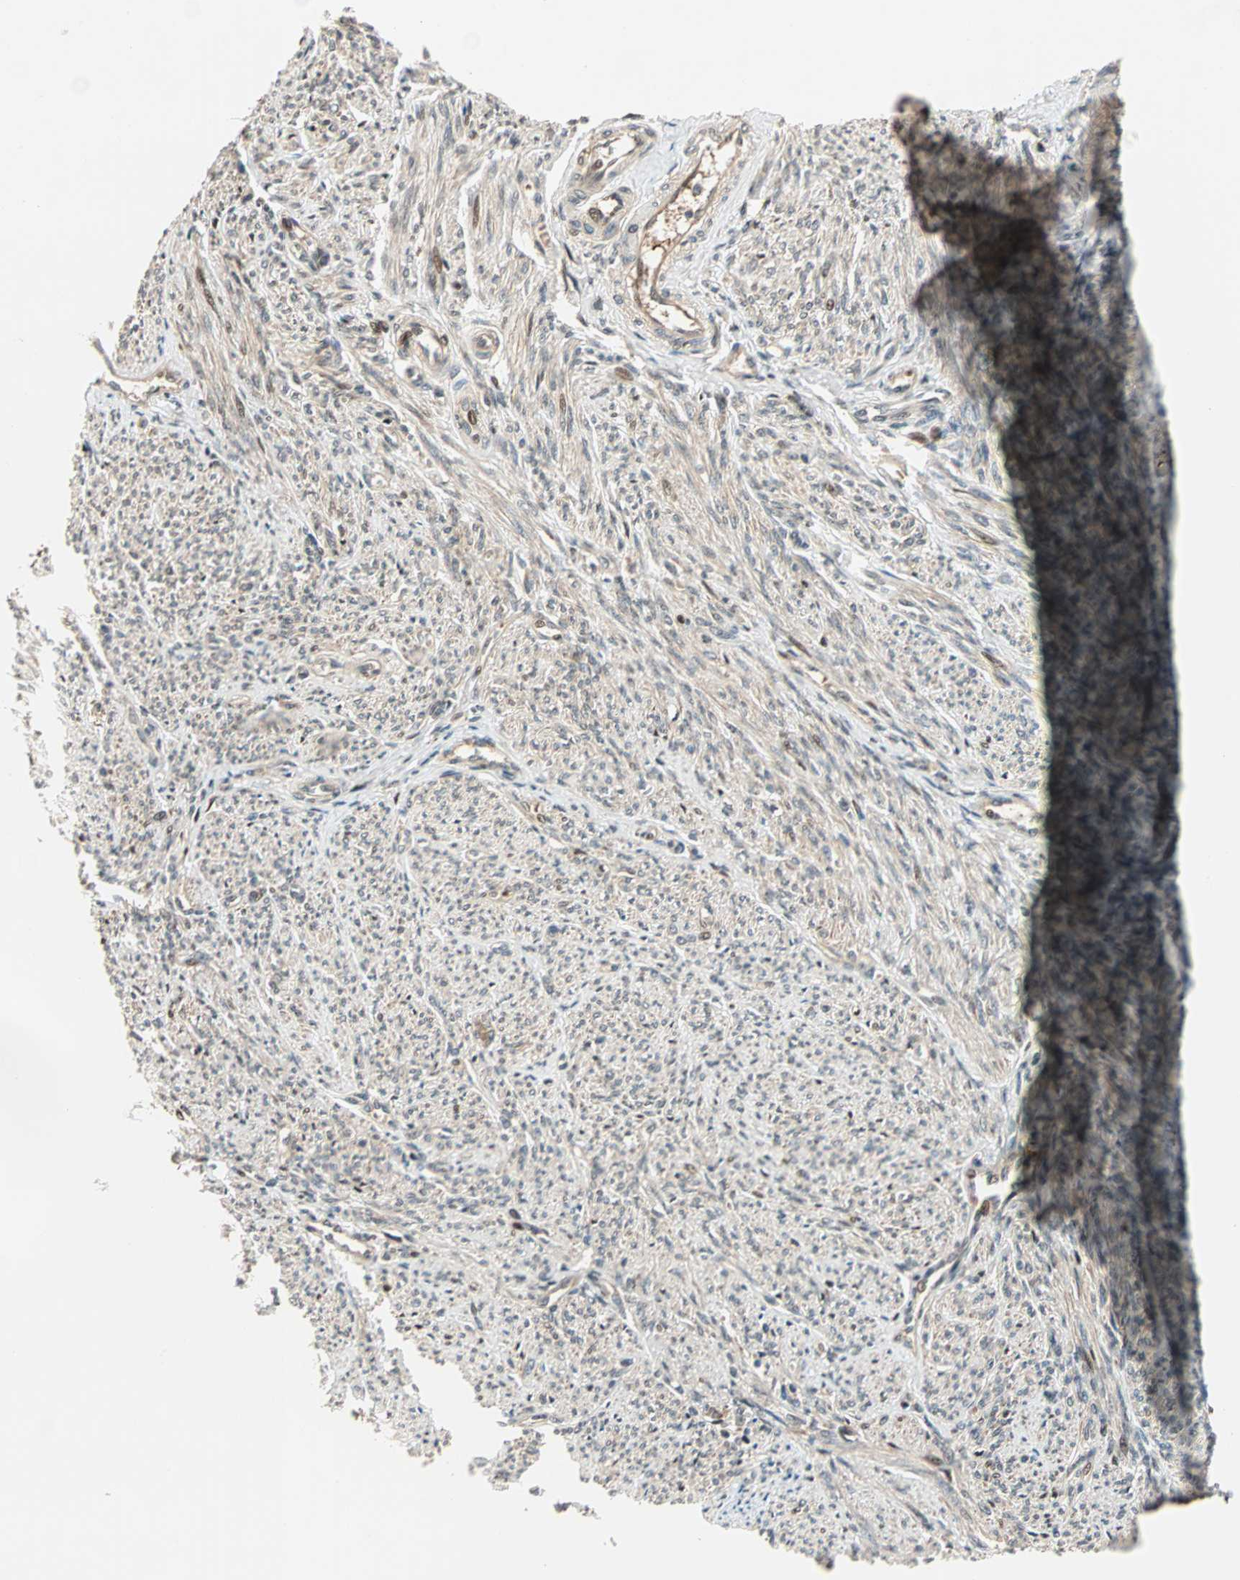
{"staining": {"intensity": "weak", "quantity": ">75%", "location": "cytoplasmic/membranous"}, "tissue": "smooth muscle", "cell_type": "Smooth muscle cells", "image_type": "normal", "snomed": [{"axis": "morphology", "description": "Normal tissue, NOS"}, {"axis": "topography", "description": "Smooth muscle"}], "caption": "The micrograph demonstrates staining of unremarkable smooth muscle, revealing weak cytoplasmic/membranous protein positivity (brown color) within smooth muscle cells.", "gene": "HECW1", "patient": {"sex": "female", "age": 65}}